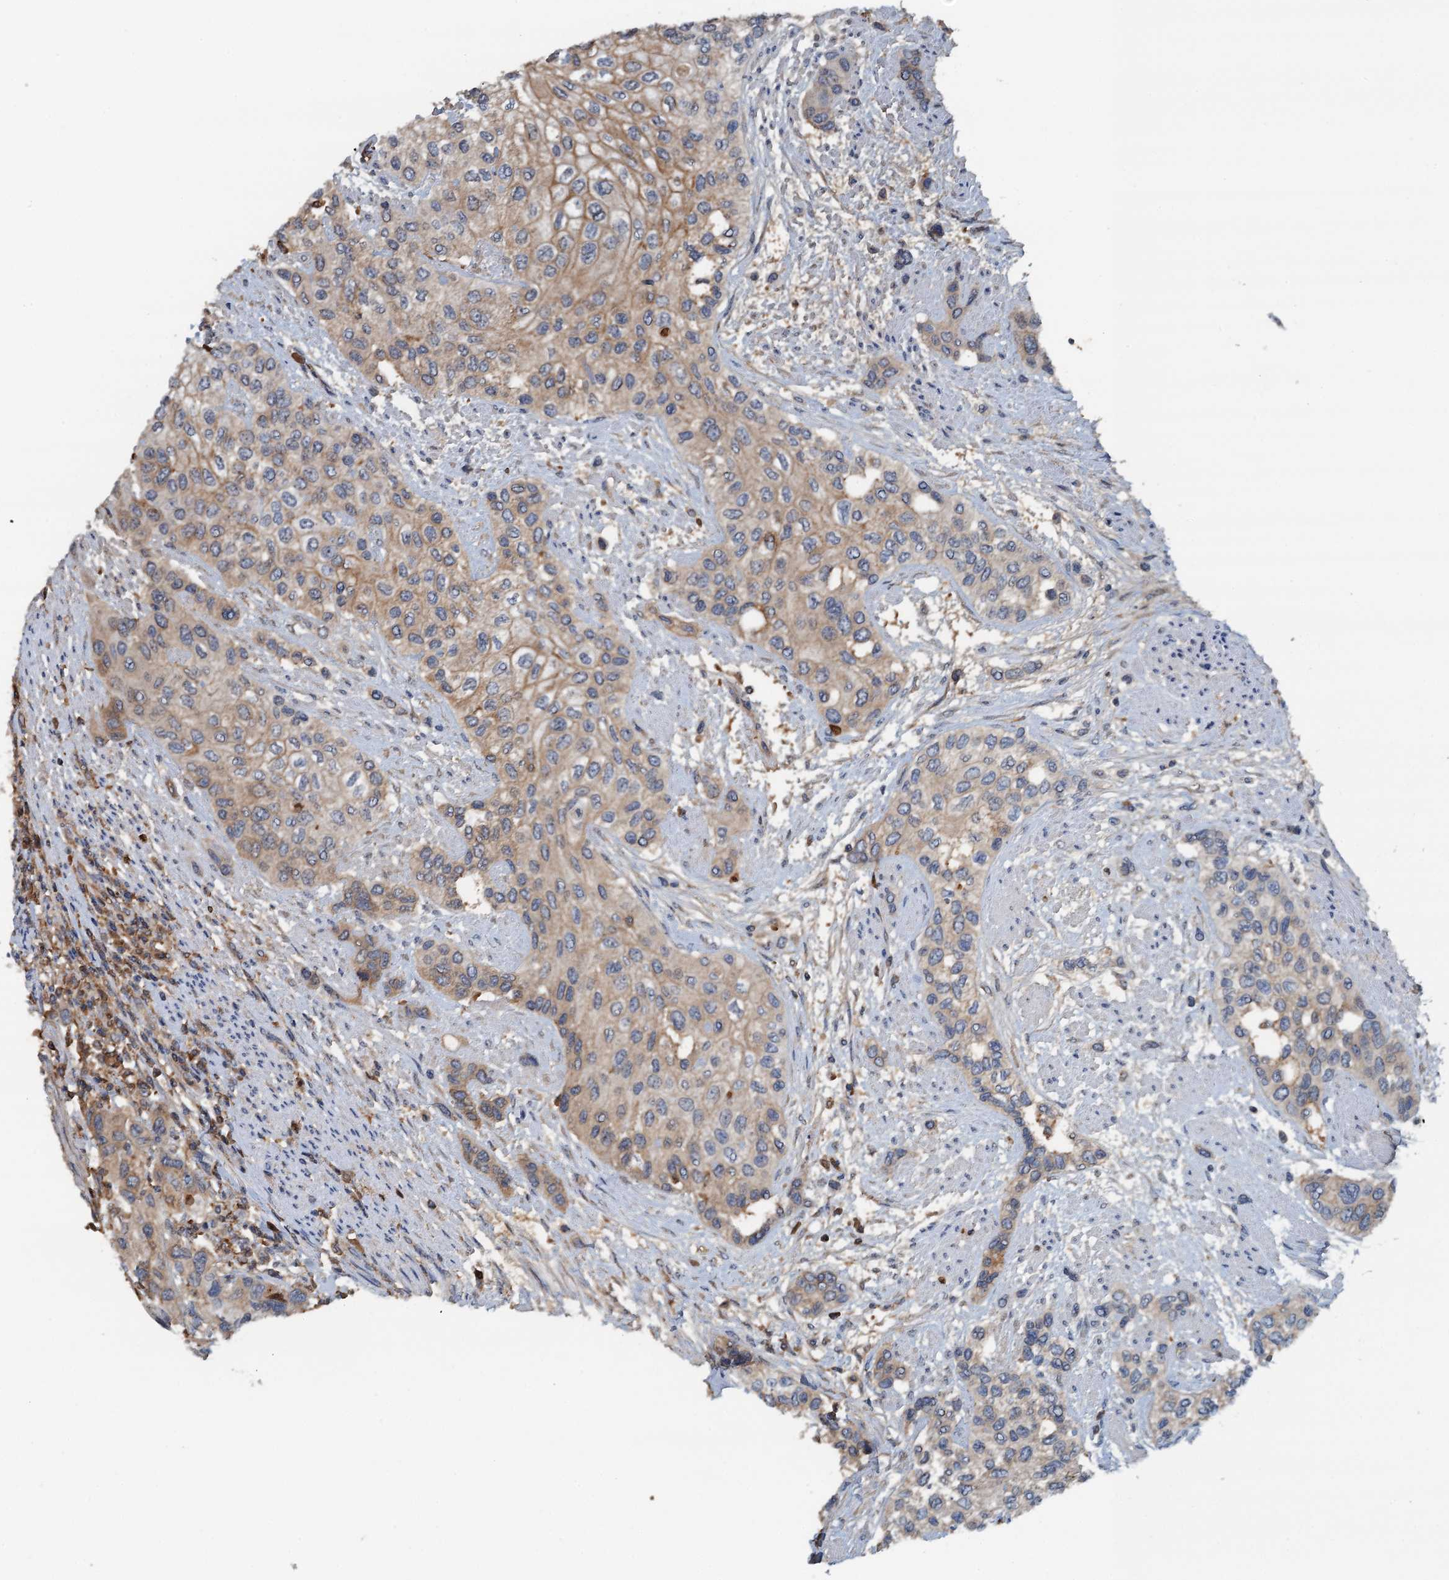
{"staining": {"intensity": "weak", "quantity": "25%-75%", "location": "cytoplasmic/membranous"}, "tissue": "urothelial cancer", "cell_type": "Tumor cells", "image_type": "cancer", "snomed": [{"axis": "morphology", "description": "Normal tissue, NOS"}, {"axis": "morphology", "description": "Urothelial carcinoma, High grade"}, {"axis": "topography", "description": "Vascular tissue"}, {"axis": "topography", "description": "Urinary bladder"}], "caption": "The micrograph demonstrates immunohistochemical staining of high-grade urothelial carcinoma. There is weak cytoplasmic/membranous positivity is appreciated in approximately 25%-75% of tumor cells.", "gene": "LSM14B", "patient": {"sex": "female", "age": 56}}